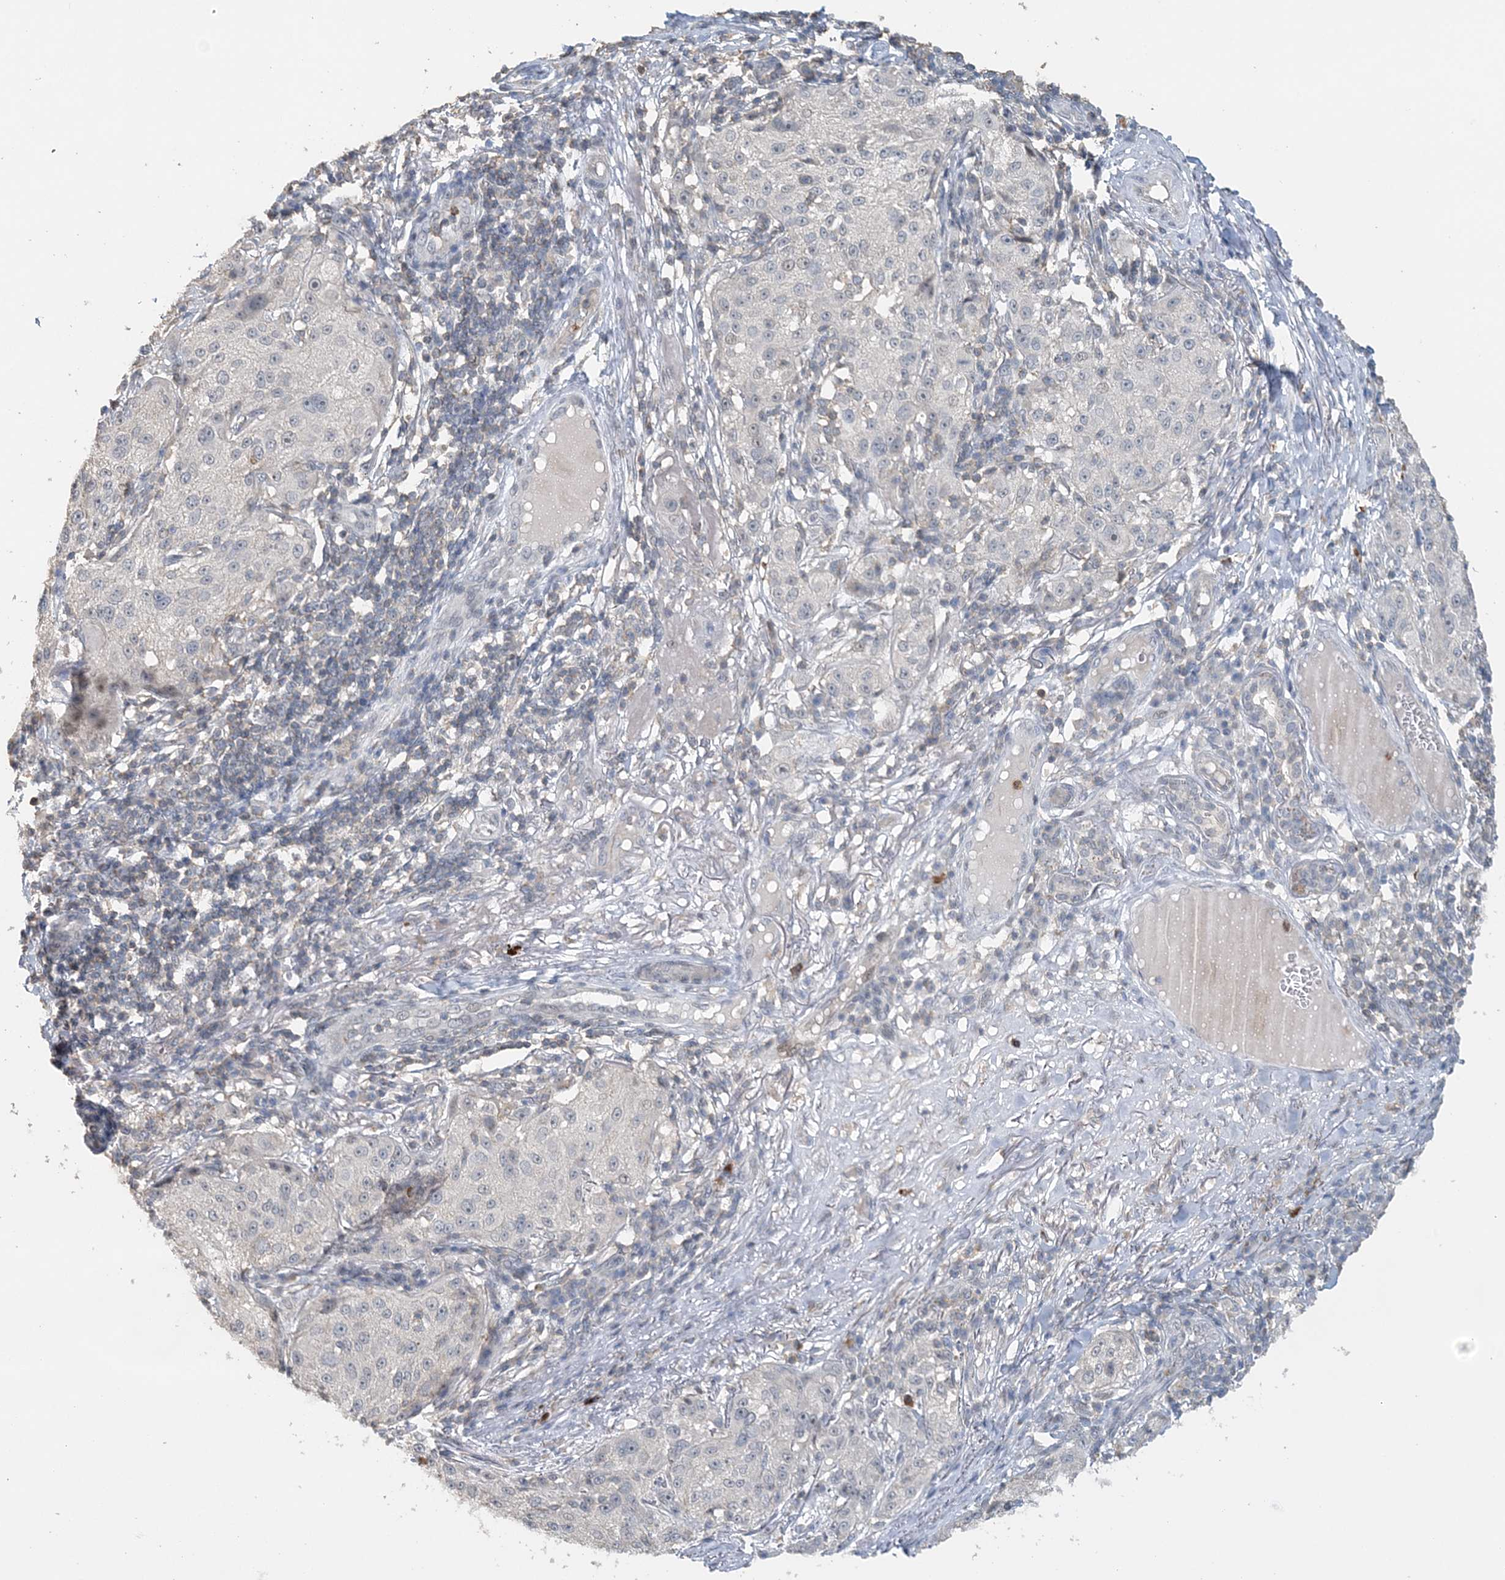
{"staining": {"intensity": "negative", "quantity": "none", "location": "none"}, "tissue": "melanoma", "cell_type": "Tumor cells", "image_type": "cancer", "snomed": [{"axis": "morphology", "description": "Necrosis, NOS"}, {"axis": "morphology", "description": "Malignant melanoma, NOS"}, {"axis": "topography", "description": "Skin"}], "caption": "Melanoma was stained to show a protein in brown. There is no significant positivity in tumor cells.", "gene": "FAM110A", "patient": {"sex": "female", "age": 87}}